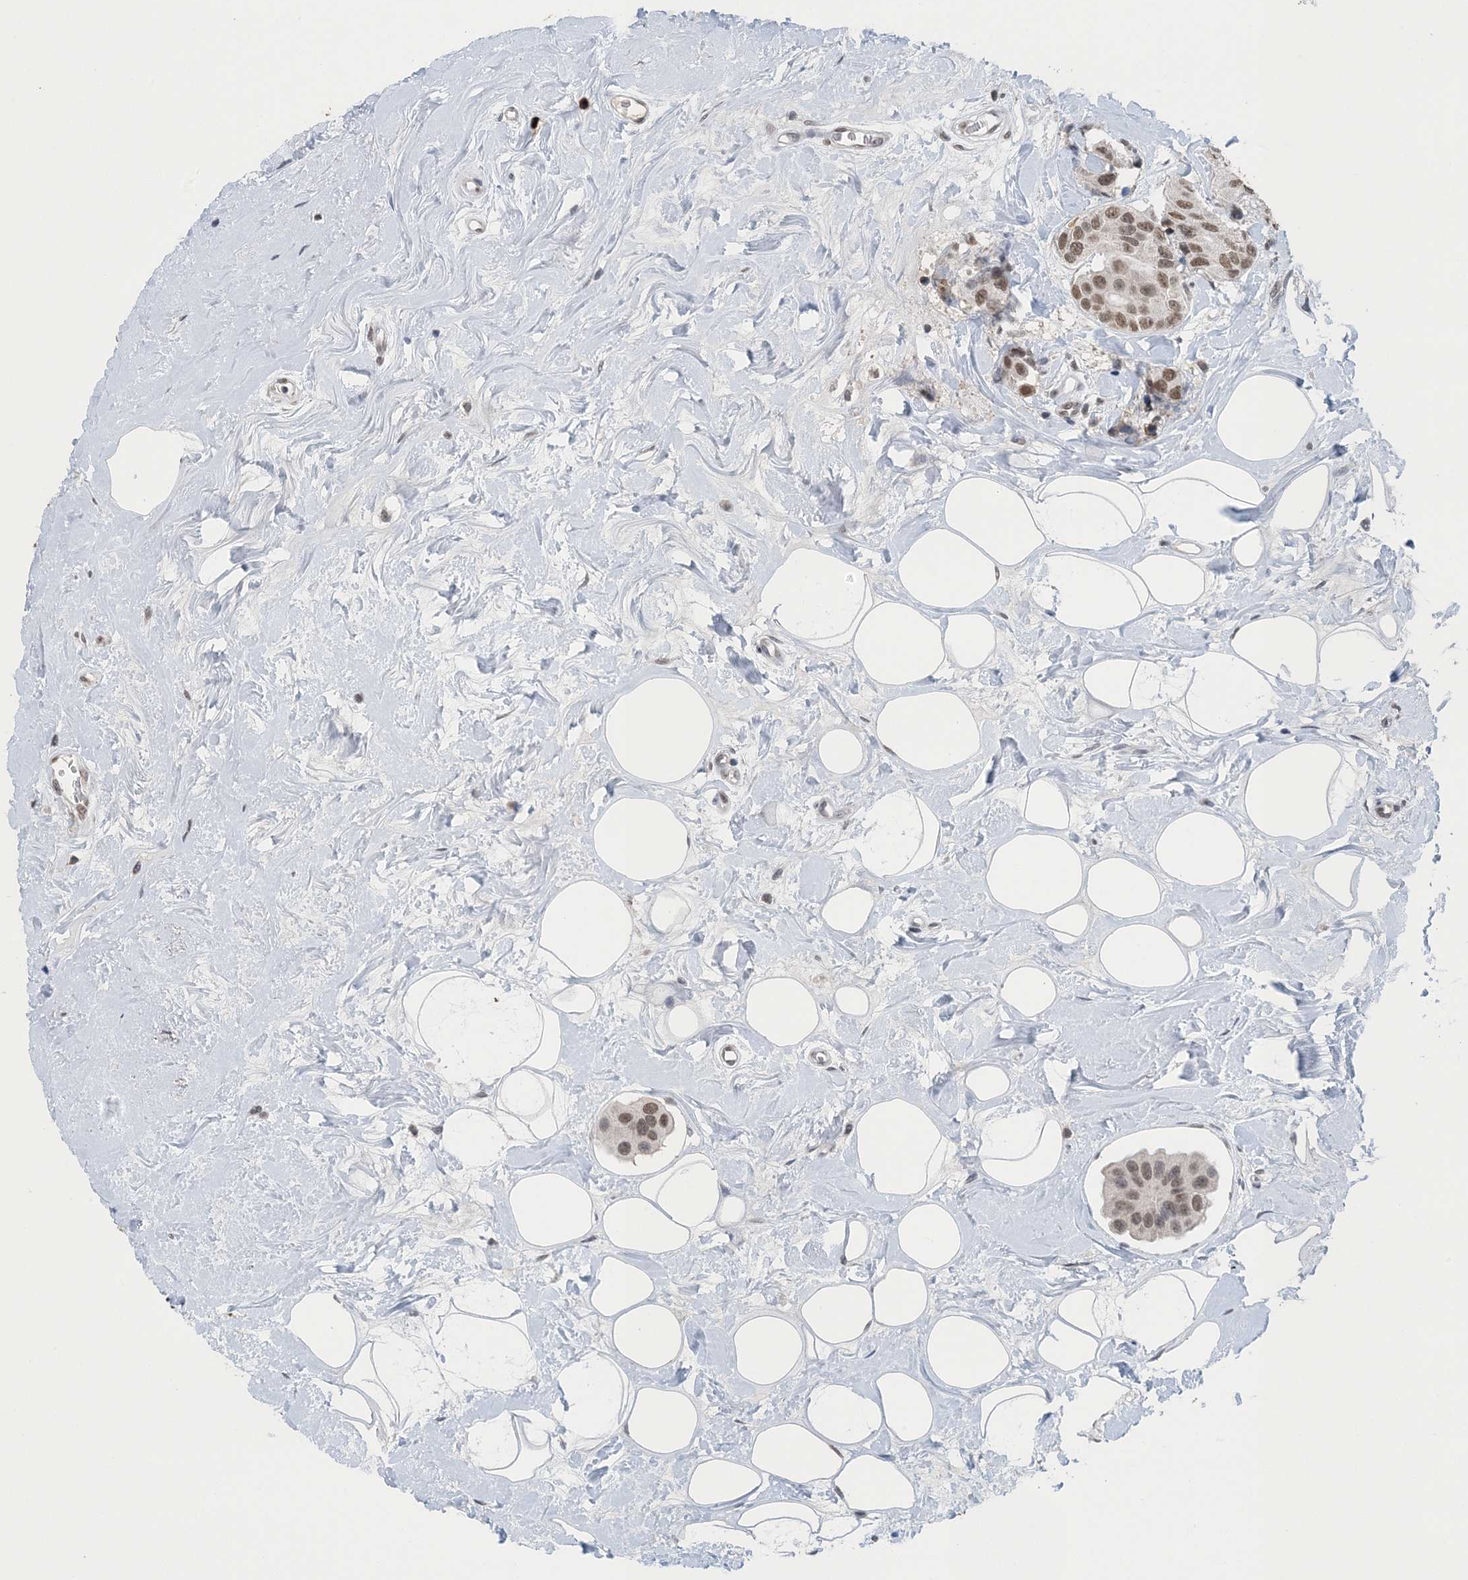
{"staining": {"intensity": "moderate", "quantity": ">75%", "location": "nuclear"}, "tissue": "breast cancer", "cell_type": "Tumor cells", "image_type": "cancer", "snomed": [{"axis": "morphology", "description": "Normal tissue, NOS"}, {"axis": "morphology", "description": "Duct carcinoma"}, {"axis": "topography", "description": "Breast"}], "caption": "Tumor cells exhibit moderate nuclear expression in about >75% of cells in breast intraductal carcinoma.", "gene": "MBD2", "patient": {"sex": "female", "age": 39}}